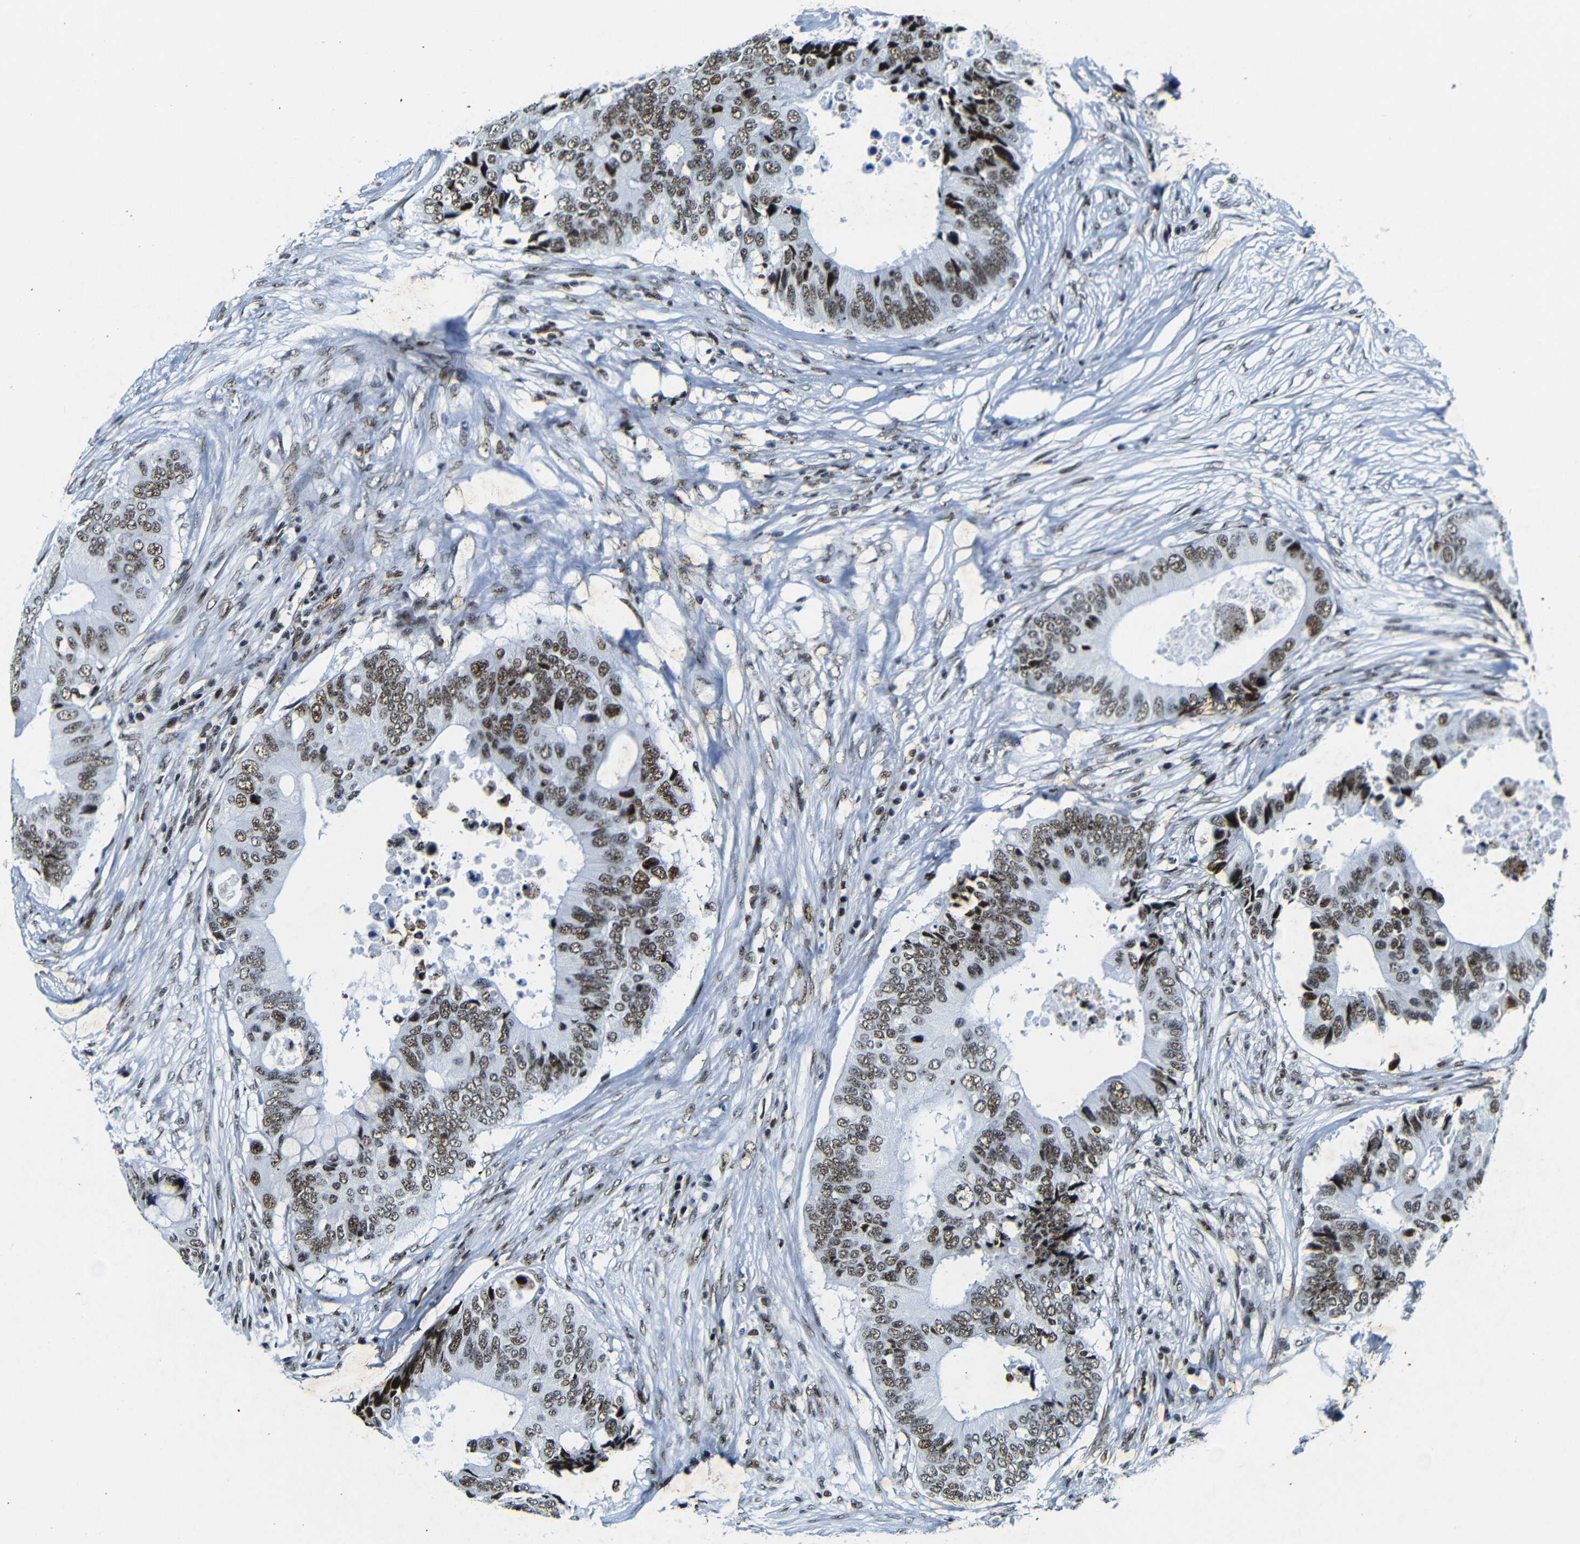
{"staining": {"intensity": "moderate", "quantity": ">75%", "location": "nuclear"}, "tissue": "colorectal cancer", "cell_type": "Tumor cells", "image_type": "cancer", "snomed": [{"axis": "morphology", "description": "Adenocarcinoma, NOS"}, {"axis": "topography", "description": "Colon"}], "caption": "Adenocarcinoma (colorectal) tissue shows moderate nuclear expression in about >75% of tumor cells", "gene": "SRSF1", "patient": {"sex": "male", "age": 71}}